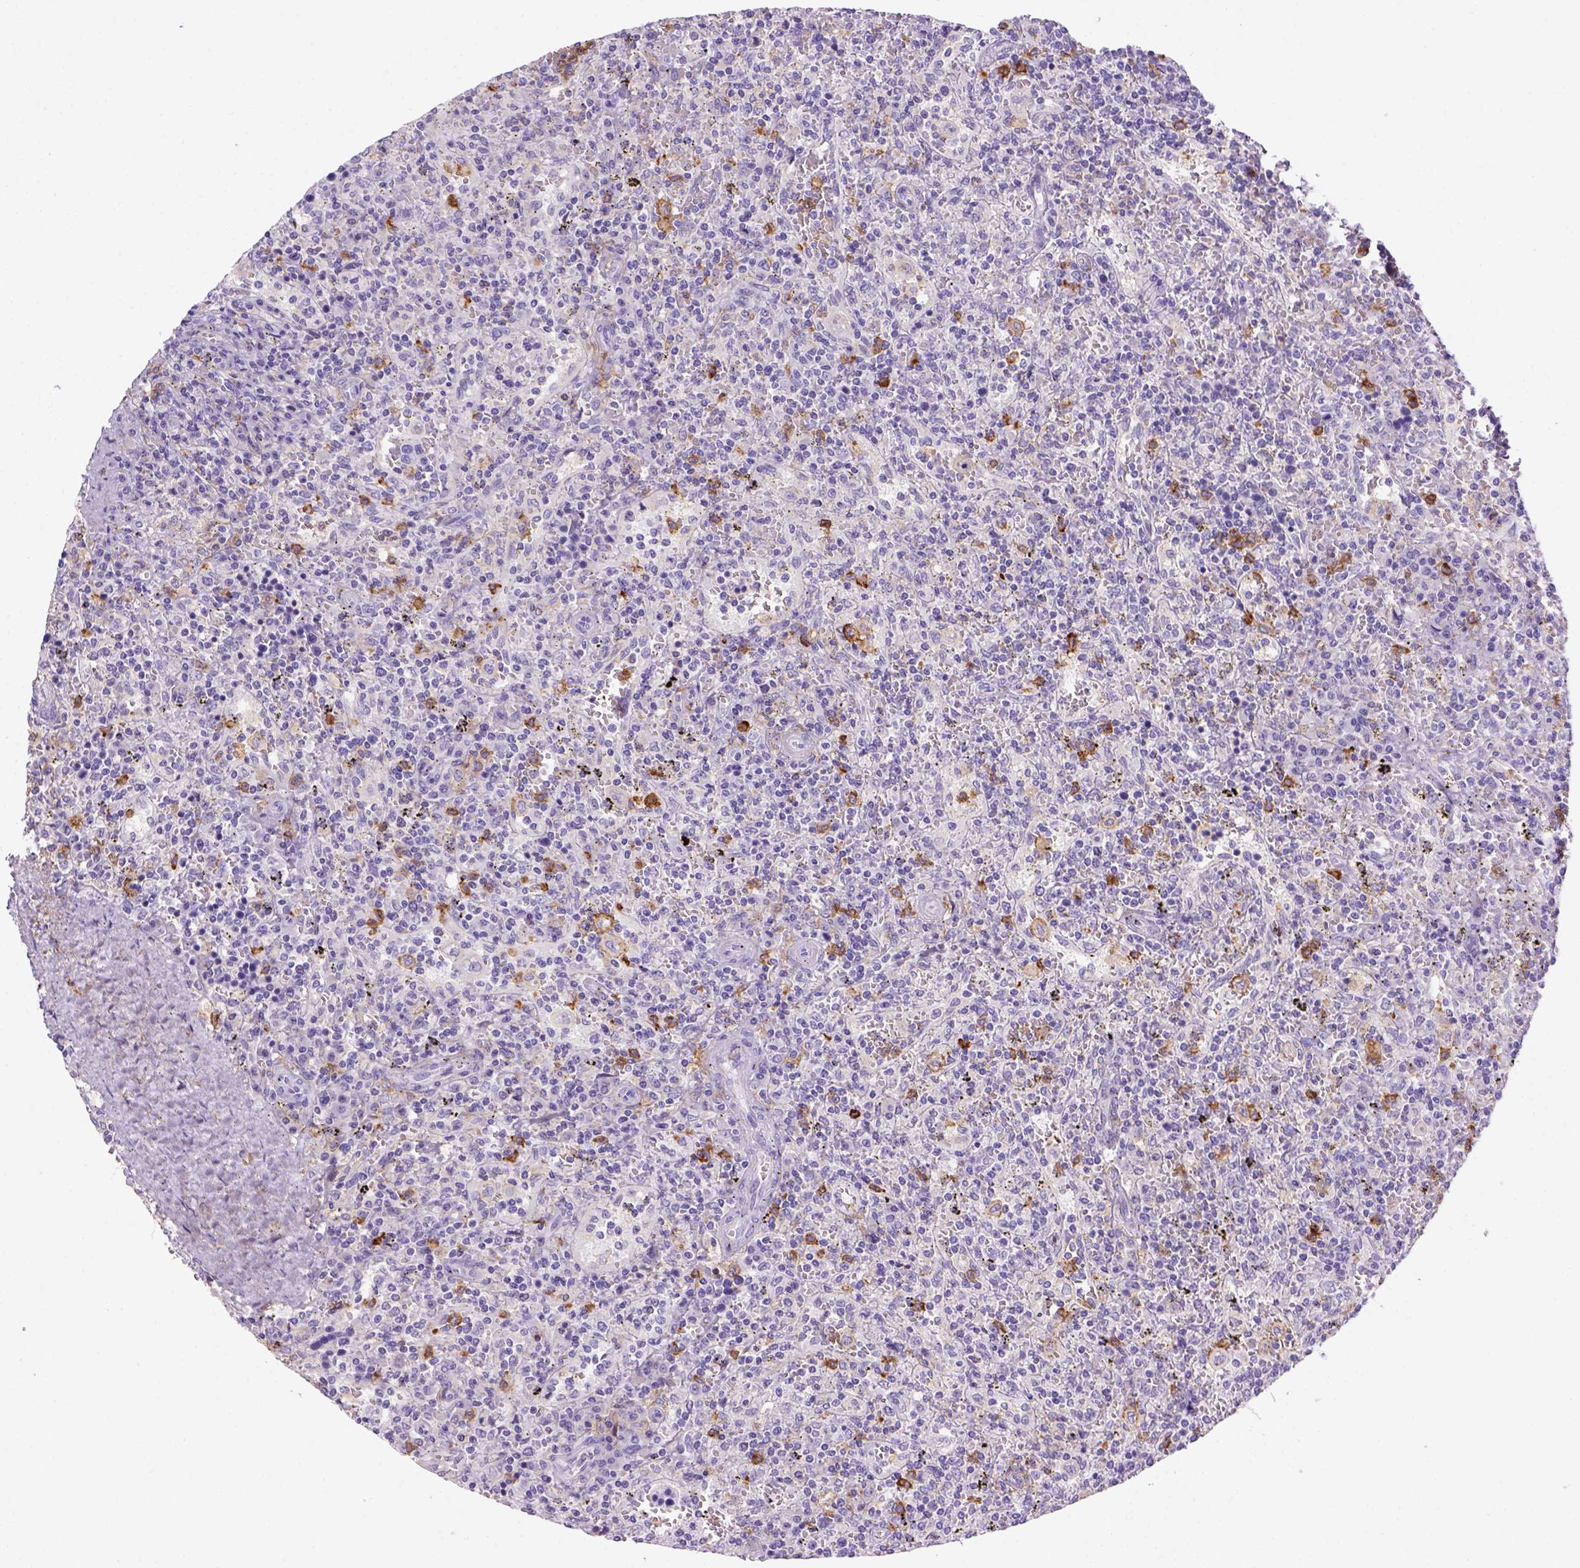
{"staining": {"intensity": "negative", "quantity": "none", "location": "none"}, "tissue": "lymphoma", "cell_type": "Tumor cells", "image_type": "cancer", "snomed": [{"axis": "morphology", "description": "Malignant lymphoma, non-Hodgkin's type, Low grade"}, {"axis": "topography", "description": "Spleen"}], "caption": "This photomicrograph is of low-grade malignant lymphoma, non-Hodgkin's type stained with immunohistochemistry to label a protein in brown with the nuclei are counter-stained blue. There is no staining in tumor cells.", "gene": "CD14", "patient": {"sex": "male", "age": 62}}